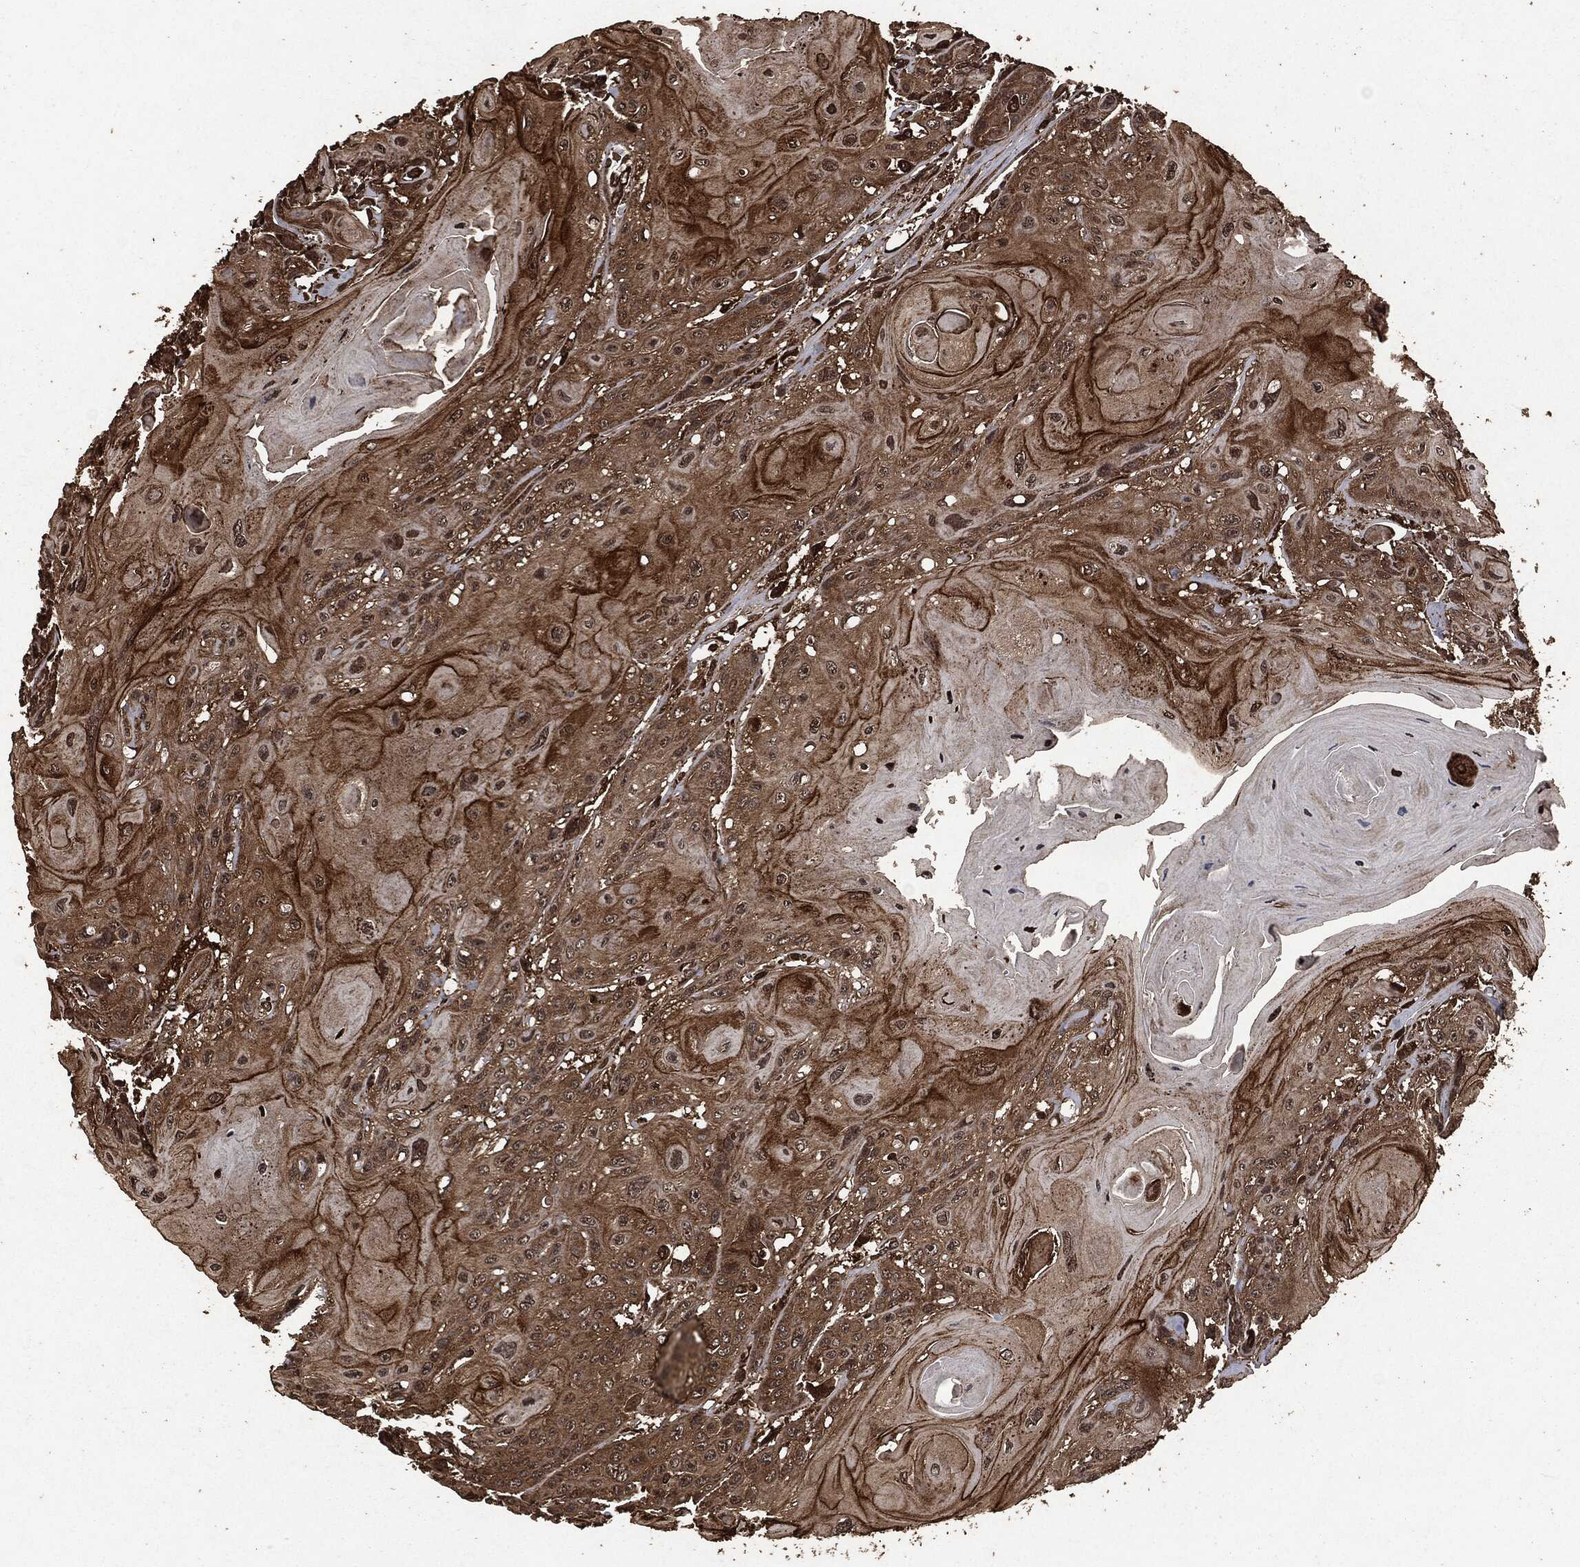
{"staining": {"intensity": "strong", "quantity": "25%-75%", "location": "cytoplasmic/membranous"}, "tissue": "head and neck cancer", "cell_type": "Tumor cells", "image_type": "cancer", "snomed": [{"axis": "morphology", "description": "Squamous cell carcinoma, NOS"}, {"axis": "topography", "description": "Head-Neck"}], "caption": "A histopathology image showing strong cytoplasmic/membranous staining in approximately 25%-75% of tumor cells in head and neck cancer, as visualized by brown immunohistochemical staining.", "gene": "HRAS", "patient": {"sex": "female", "age": 59}}